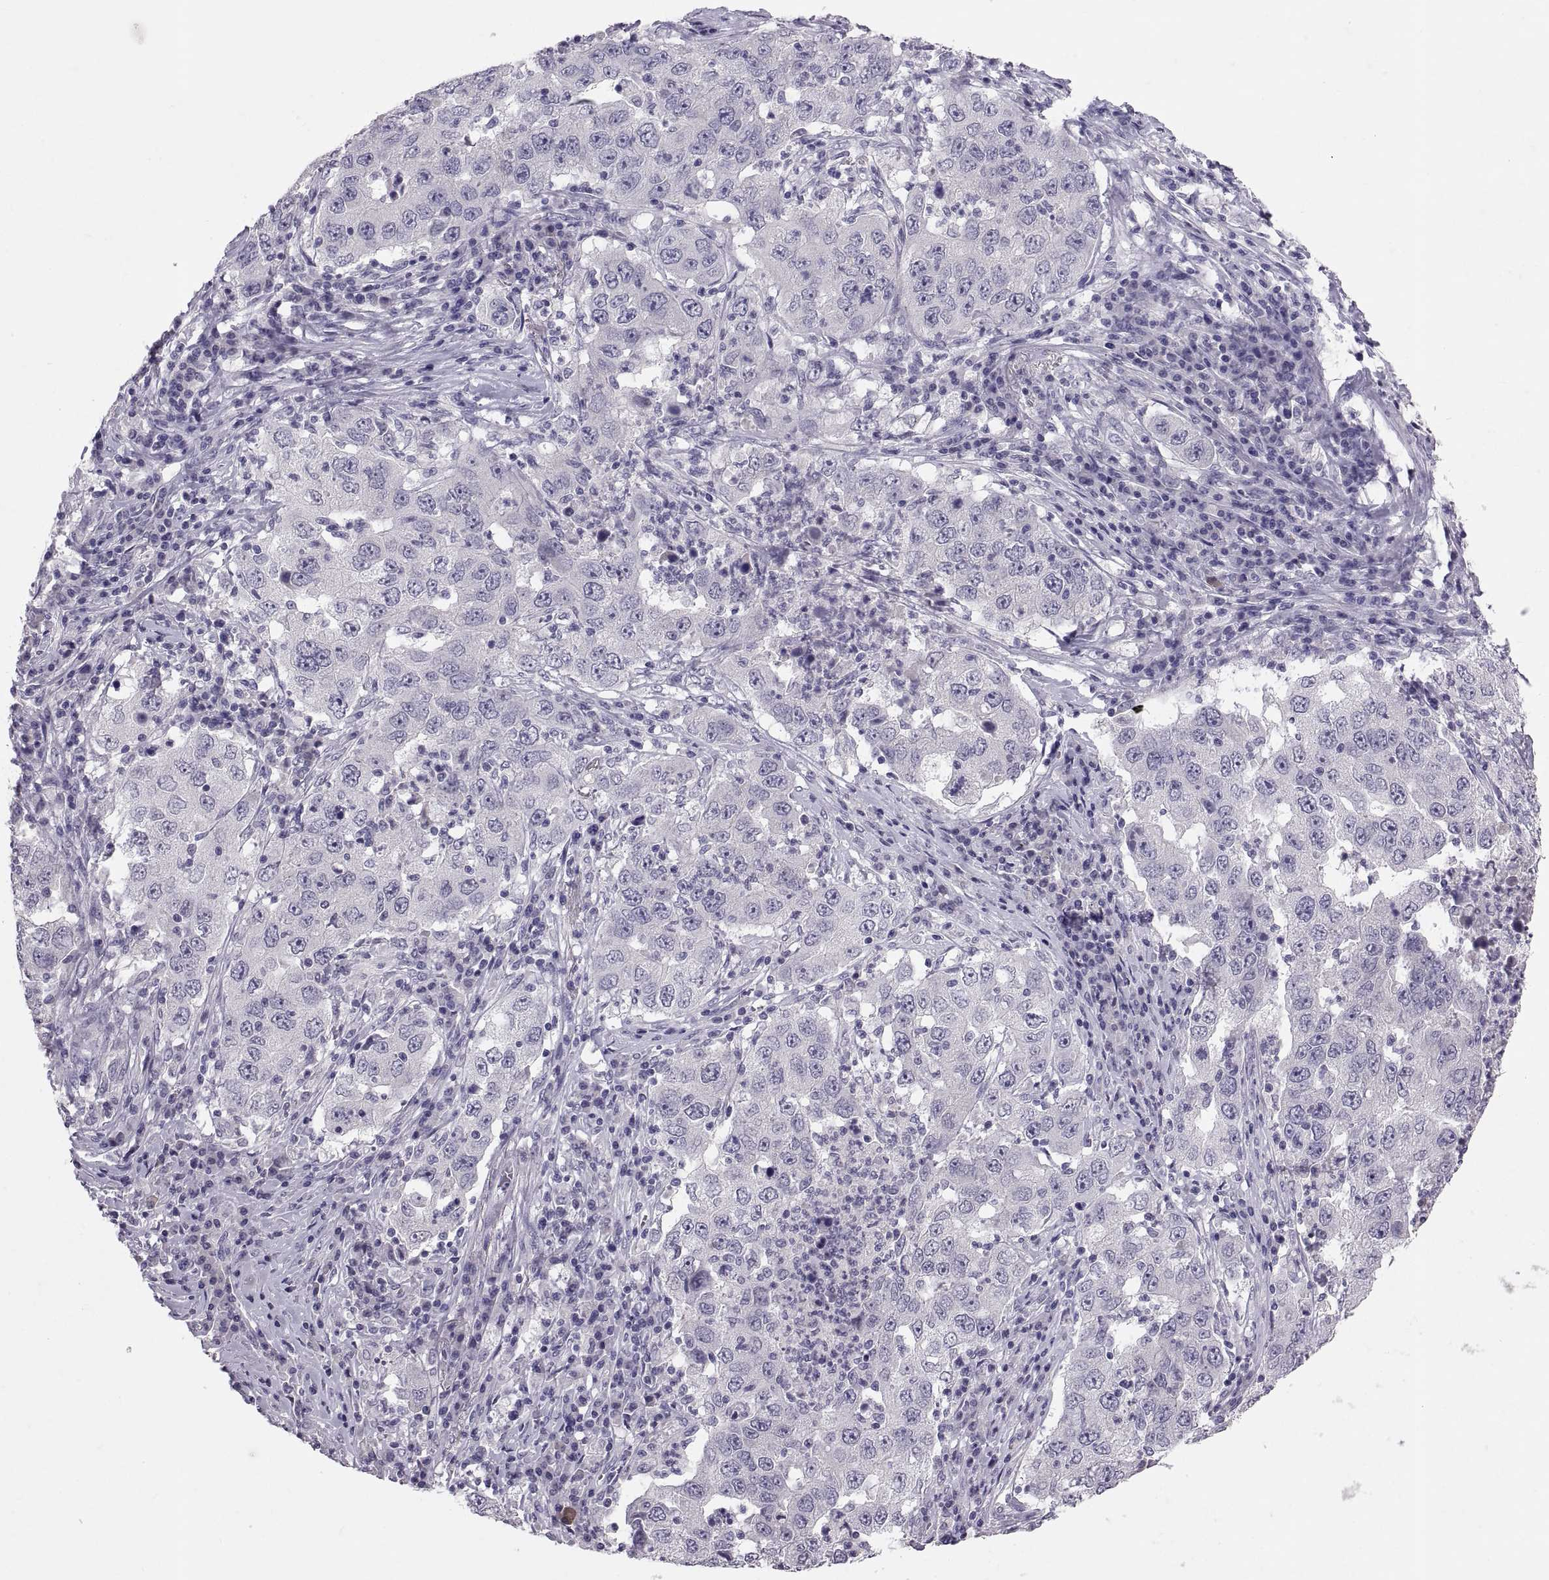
{"staining": {"intensity": "negative", "quantity": "none", "location": "none"}, "tissue": "lung cancer", "cell_type": "Tumor cells", "image_type": "cancer", "snomed": [{"axis": "morphology", "description": "Adenocarcinoma, NOS"}, {"axis": "topography", "description": "Lung"}], "caption": "An immunohistochemistry (IHC) photomicrograph of lung cancer is shown. There is no staining in tumor cells of lung cancer.", "gene": "PTN", "patient": {"sex": "male", "age": 73}}